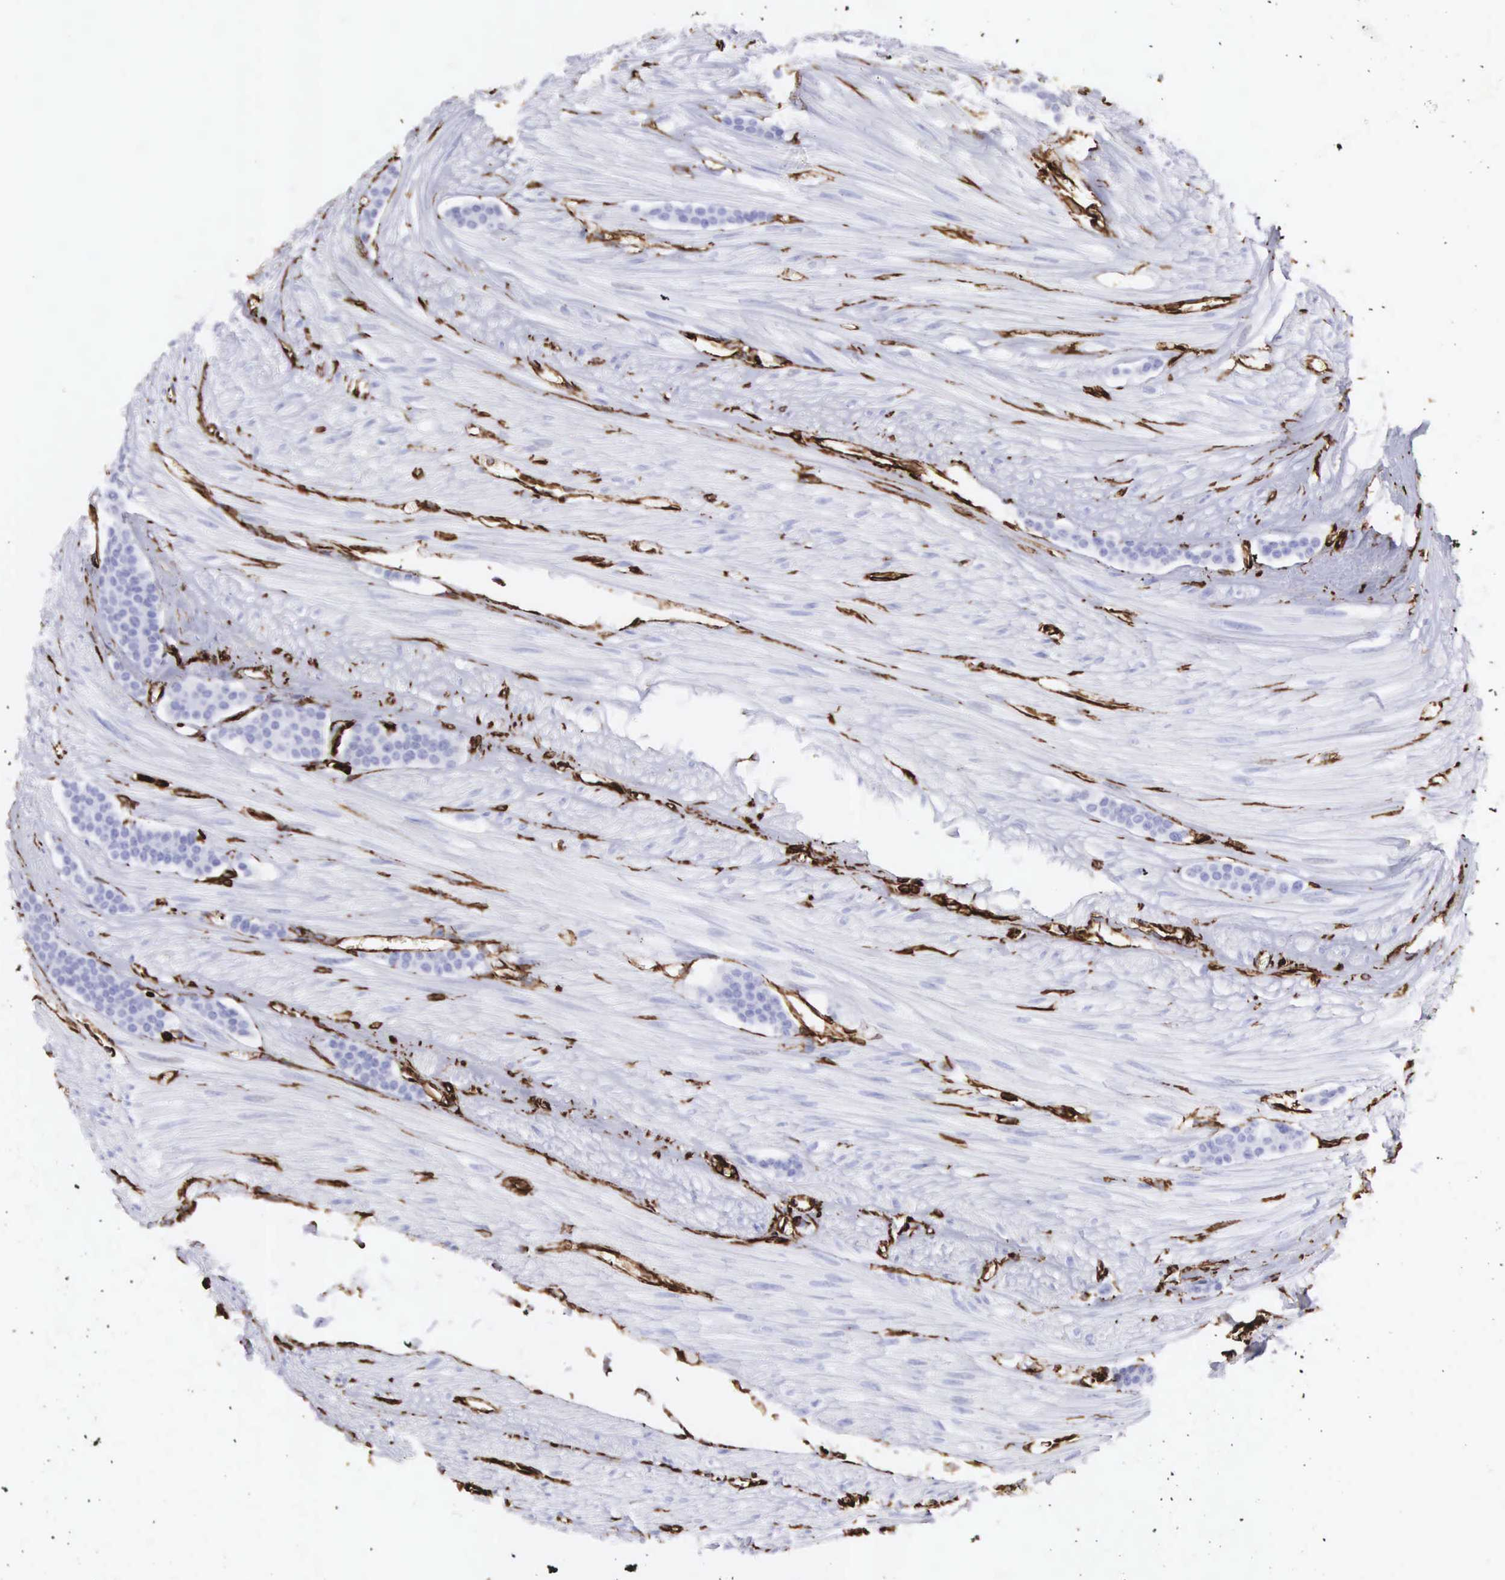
{"staining": {"intensity": "negative", "quantity": "none", "location": "none"}, "tissue": "carcinoid", "cell_type": "Tumor cells", "image_type": "cancer", "snomed": [{"axis": "morphology", "description": "Carcinoid, malignant, NOS"}, {"axis": "topography", "description": "Small intestine"}], "caption": "Micrograph shows no protein expression in tumor cells of carcinoid tissue.", "gene": "VIM", "patient": {"sex": "male", "age": 60}}